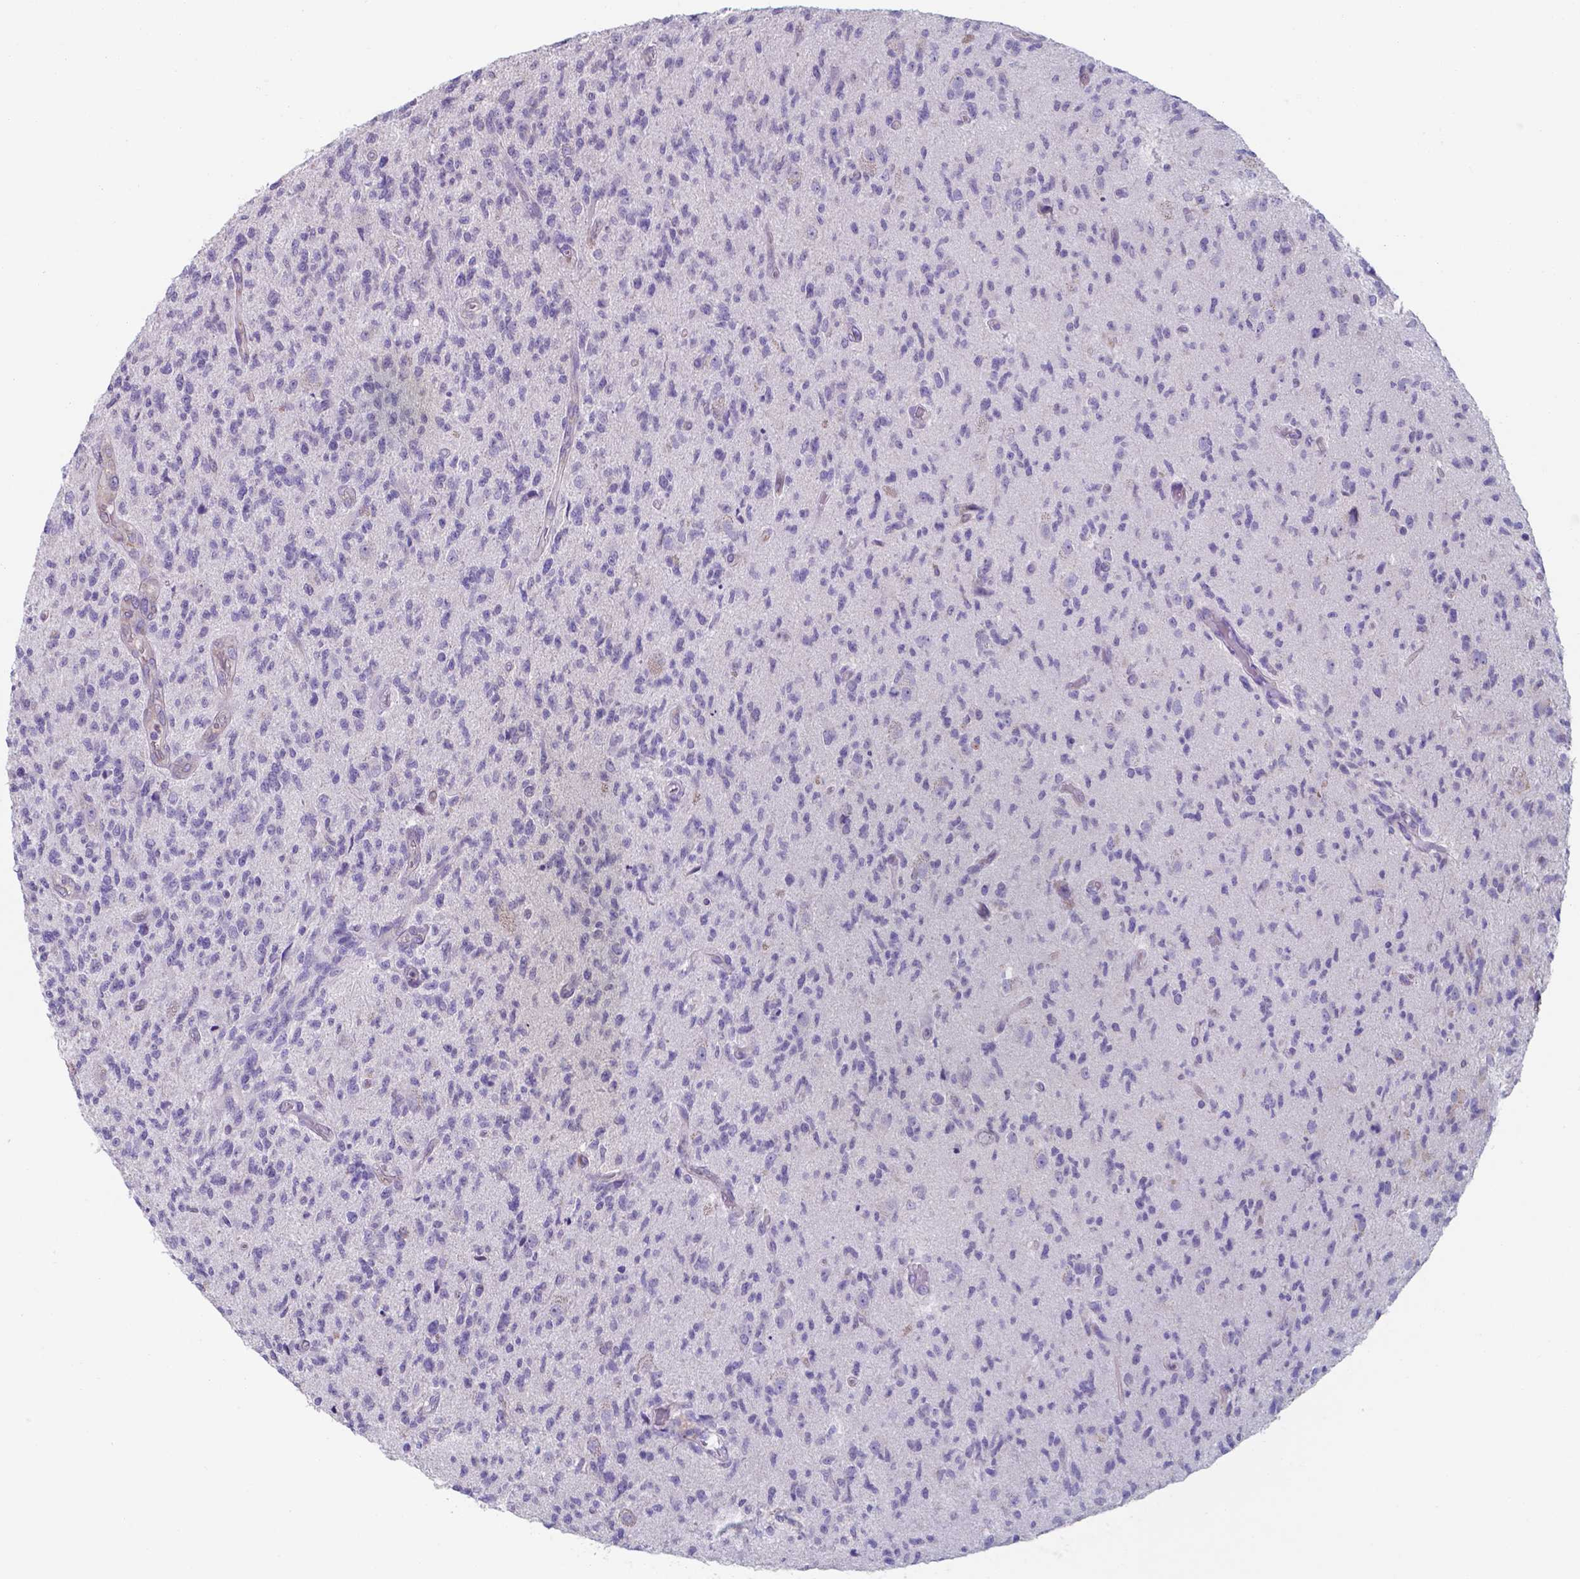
{"staining": {"intensity": "negative", "quantity": "none", "location": "none"}, "tissue": "glioma", "cell_type": "Tumor cells", "image_type": "cancer", "snomed": [{"axis": "morphology", "description": "Glioma, malignant, High grade"}, {"axis": "topography", "description": "Brain"}], "caption": "Tumor cells are negative for protein expression in human glioma.", "gene": "UBE2J1", "patient": {"sex": "male", "age": 56}}